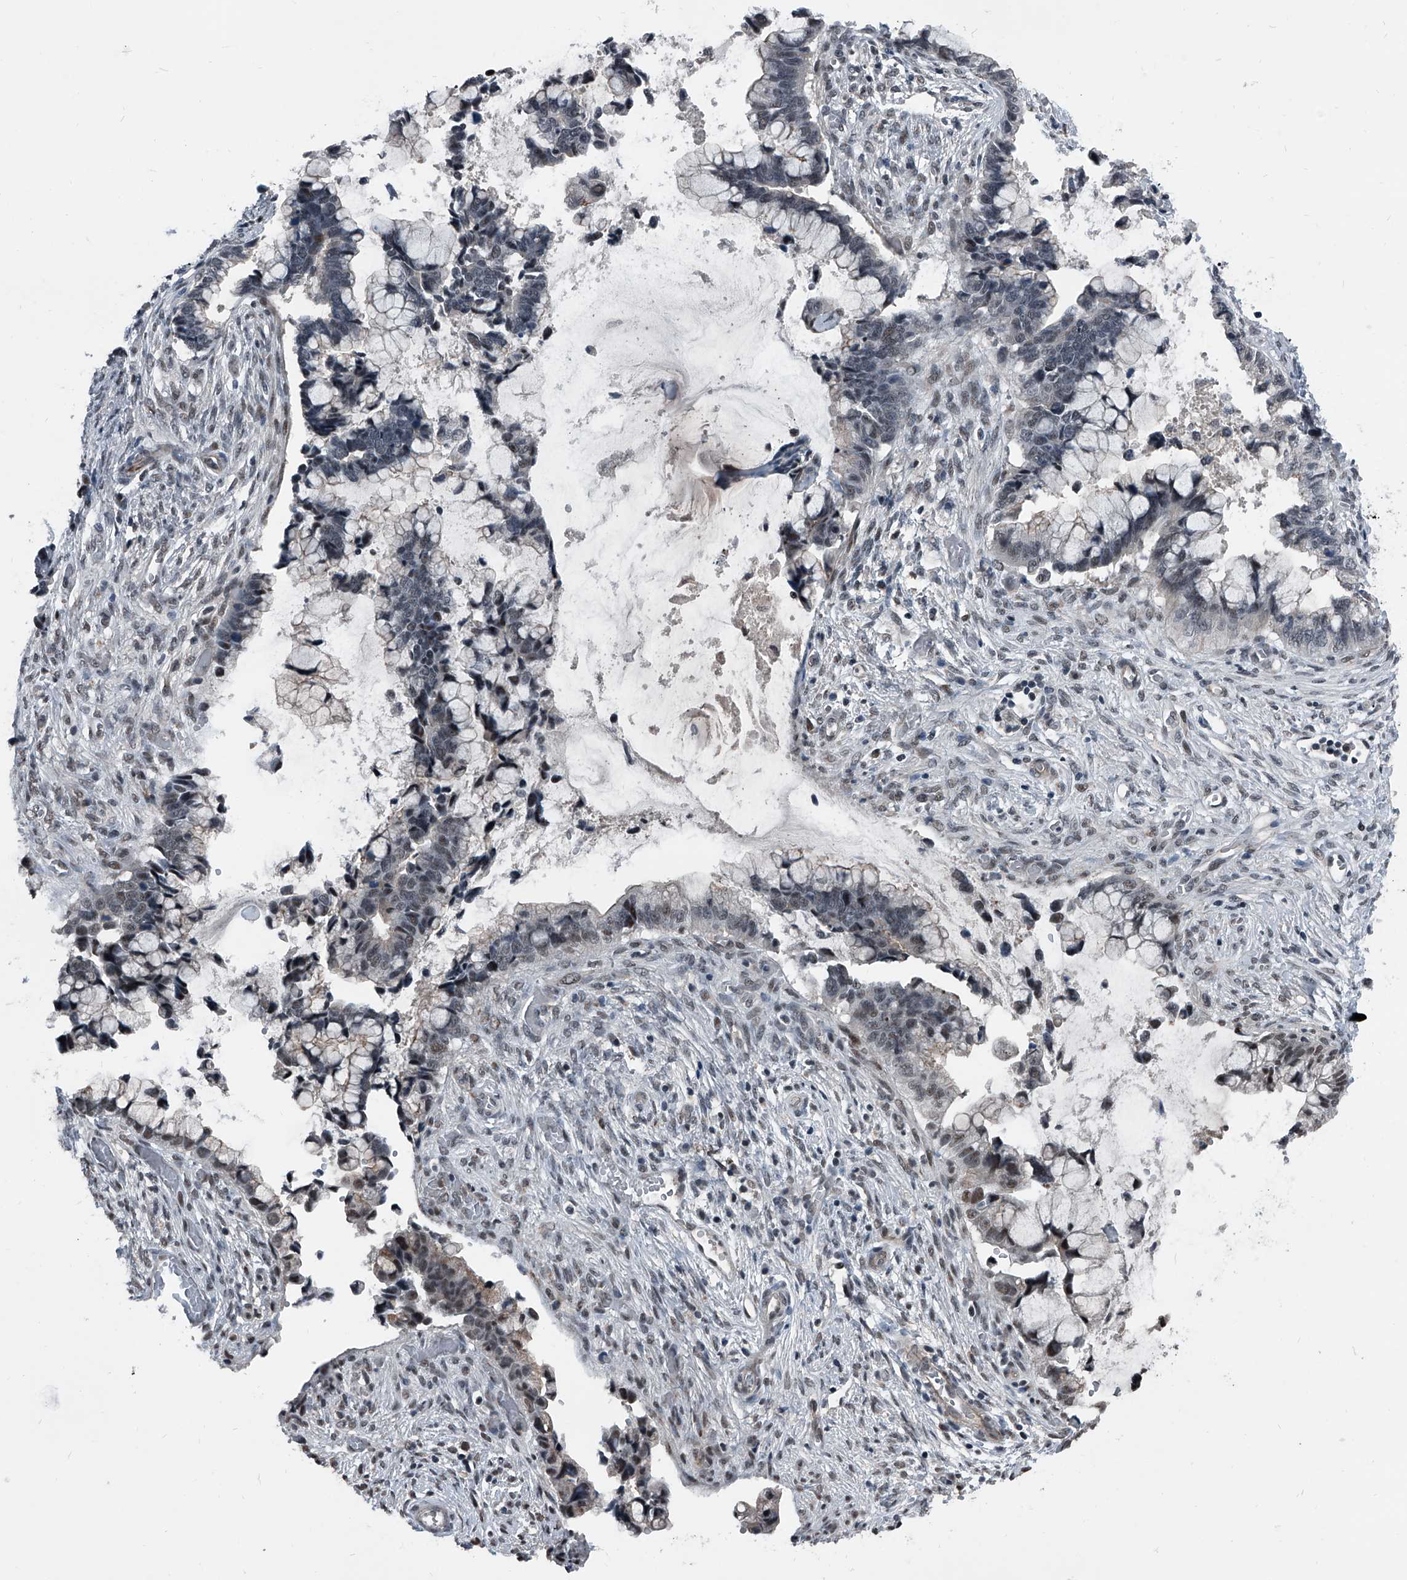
{"staining": {"intensity": "weak", "quantity": "<25%", "location": "nuclear"}, "tissue": "cervical cancer", "cell_type": "Tumor cells", "image_type": "cancer", "snomed": [{"axis": "morphology", "description": "Adenocarcinoma, NOS"}, {"axis": "topography", "description": "Cervix"}], "caption": "Cervical adenocarcinoma was stained to show a protein in brown. There is no significant expression in tumor cells.", "gene": "MEN1", "patient": {"sex": "female", "age": 44}}